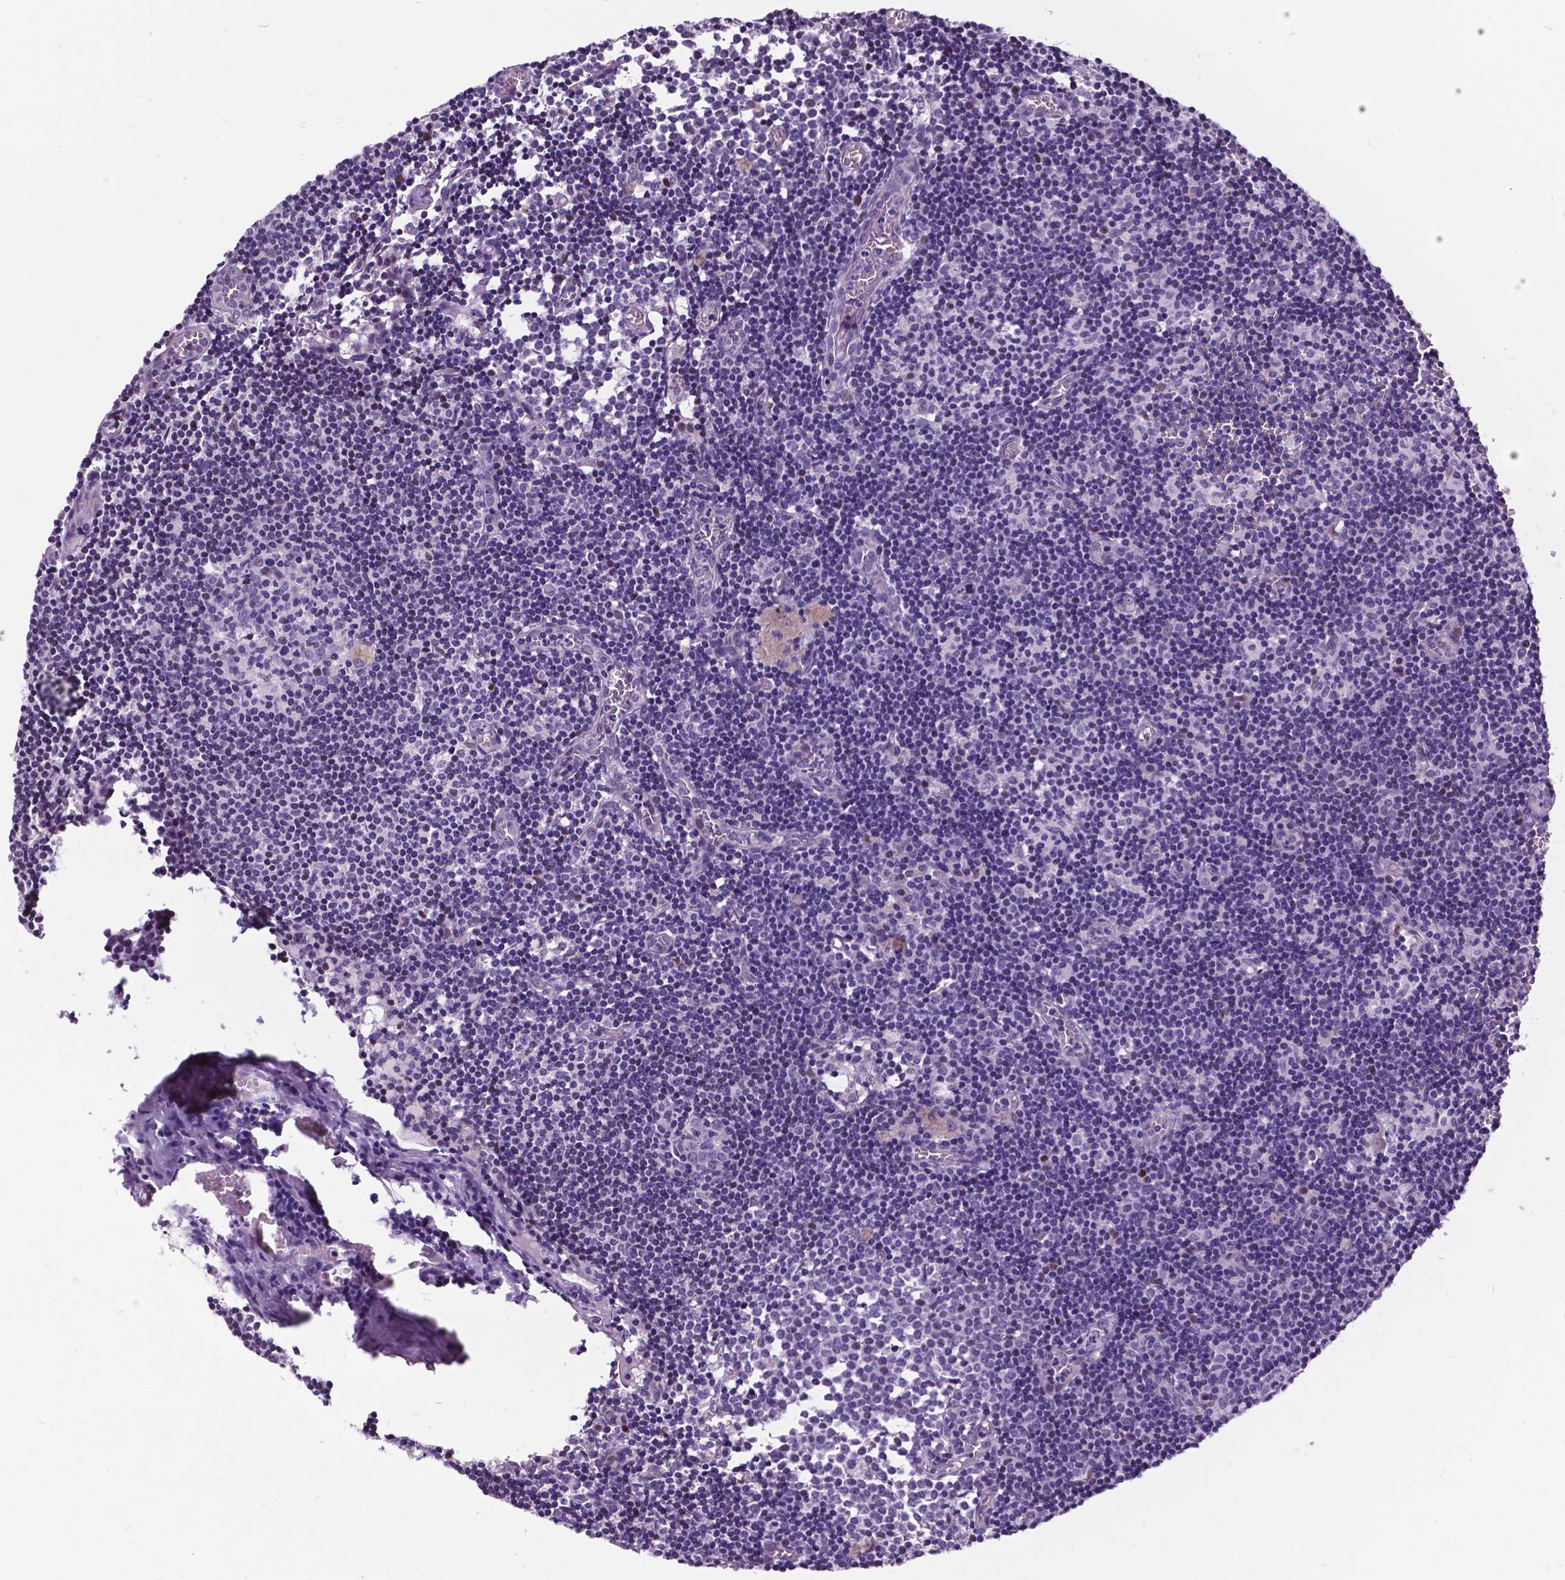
{"staining": {"intensity": "negative", "quantity": "none", "location": "none"}, "tissue": "lymph node", "cell_type": "Non-germinal center cells", "image_type": "normal", "snomed": [{"axis": "morphology", "description": "Normal tissue, NOS"}, {"axis": "topography", "description": "Lymph node"}], "caption": "Non-germinal center cells show no significant staining in unremarkable lymph node. The staining is performed using DAB brown chromogen with nuclei counter-stained in using hematoxylin.", "gene": "DPF3", "patient": {"sex": "female", "age": 52}}